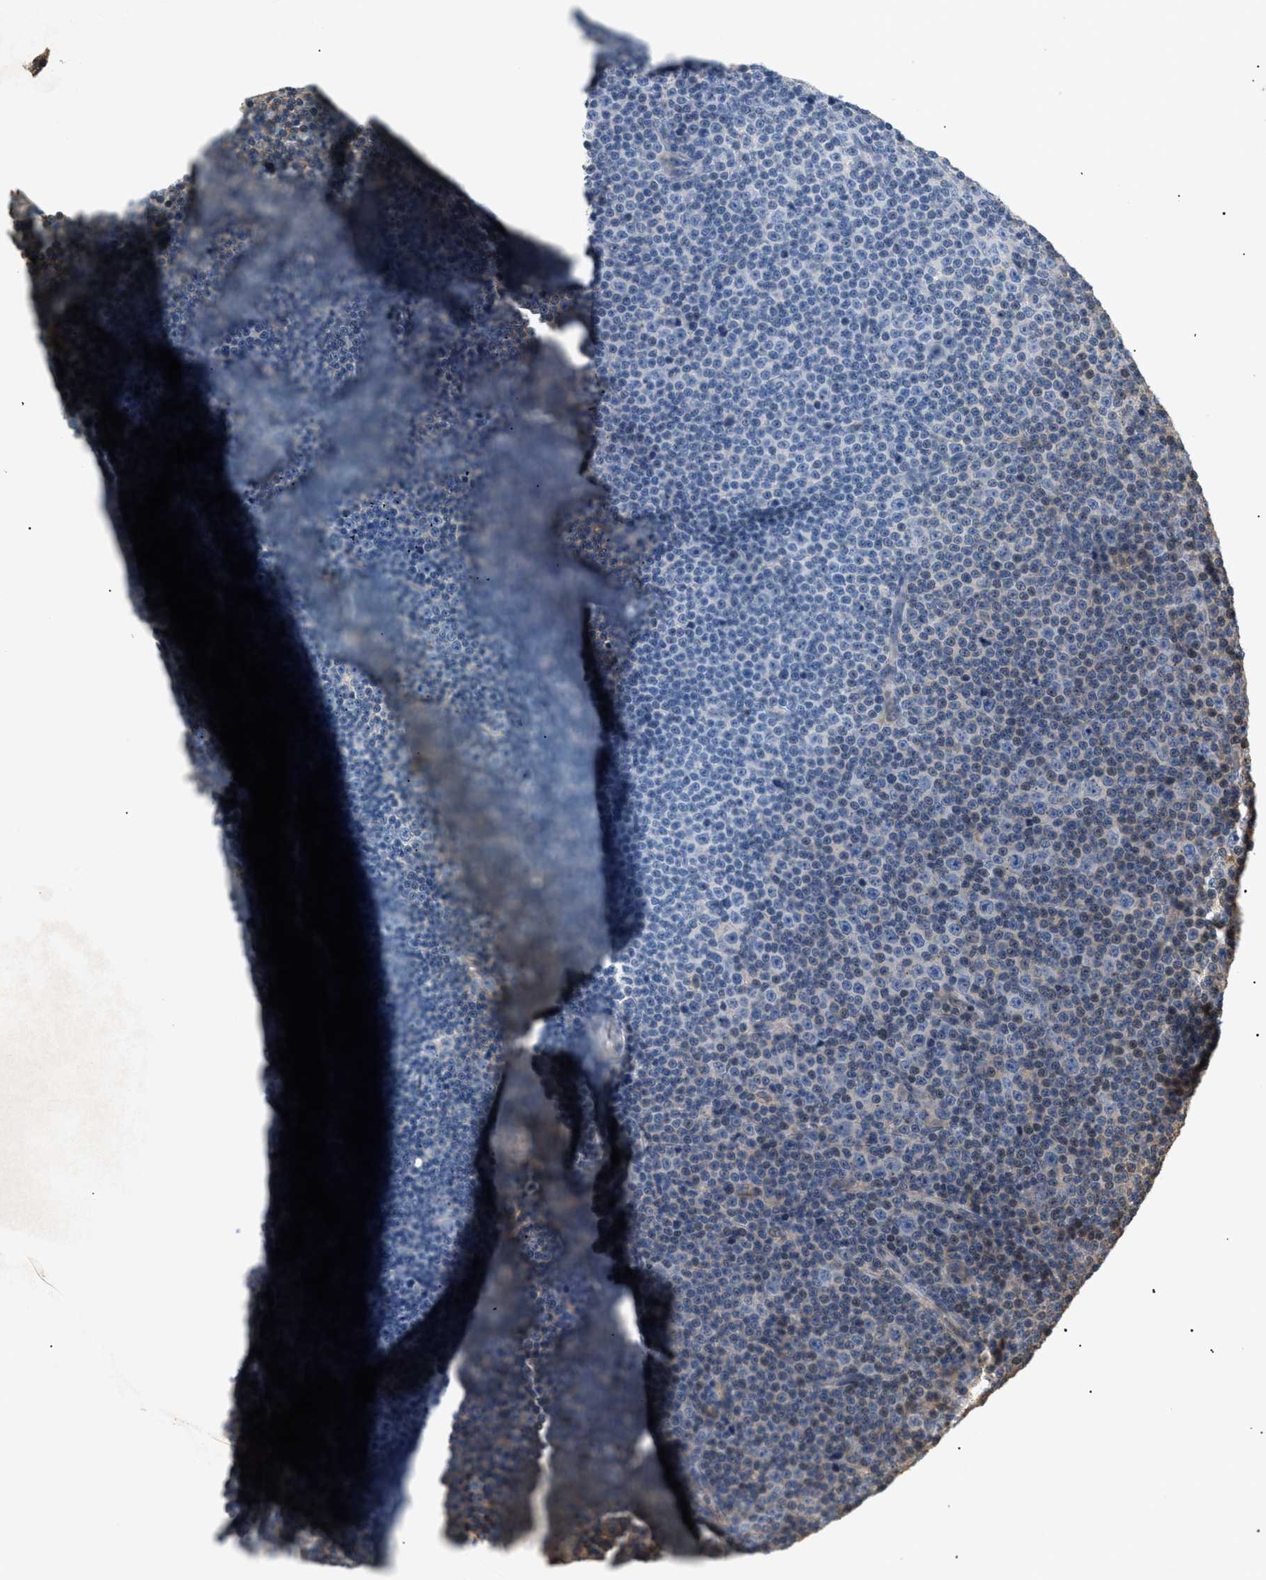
{"staining": {"intensity": "negative", "quantity": "none", "location": "none"}, "tissue": "lymphoma", "cell_type": "Tumor cells", "image_type": "cancer", "snomed": [{"axis": "morphology", "description": "Malignant lymphoma, non-Hodgkin's type, Low grade"}, {"axis": "topography", "description": "Lymph node"}], "caption": "A histopathology image of human low-grade malignant lymphoma, non-Hodgkin's type is negative for staining in tumor cells.", "gene": "FARS2", "patient": {"sex": "female", "age": 67}}